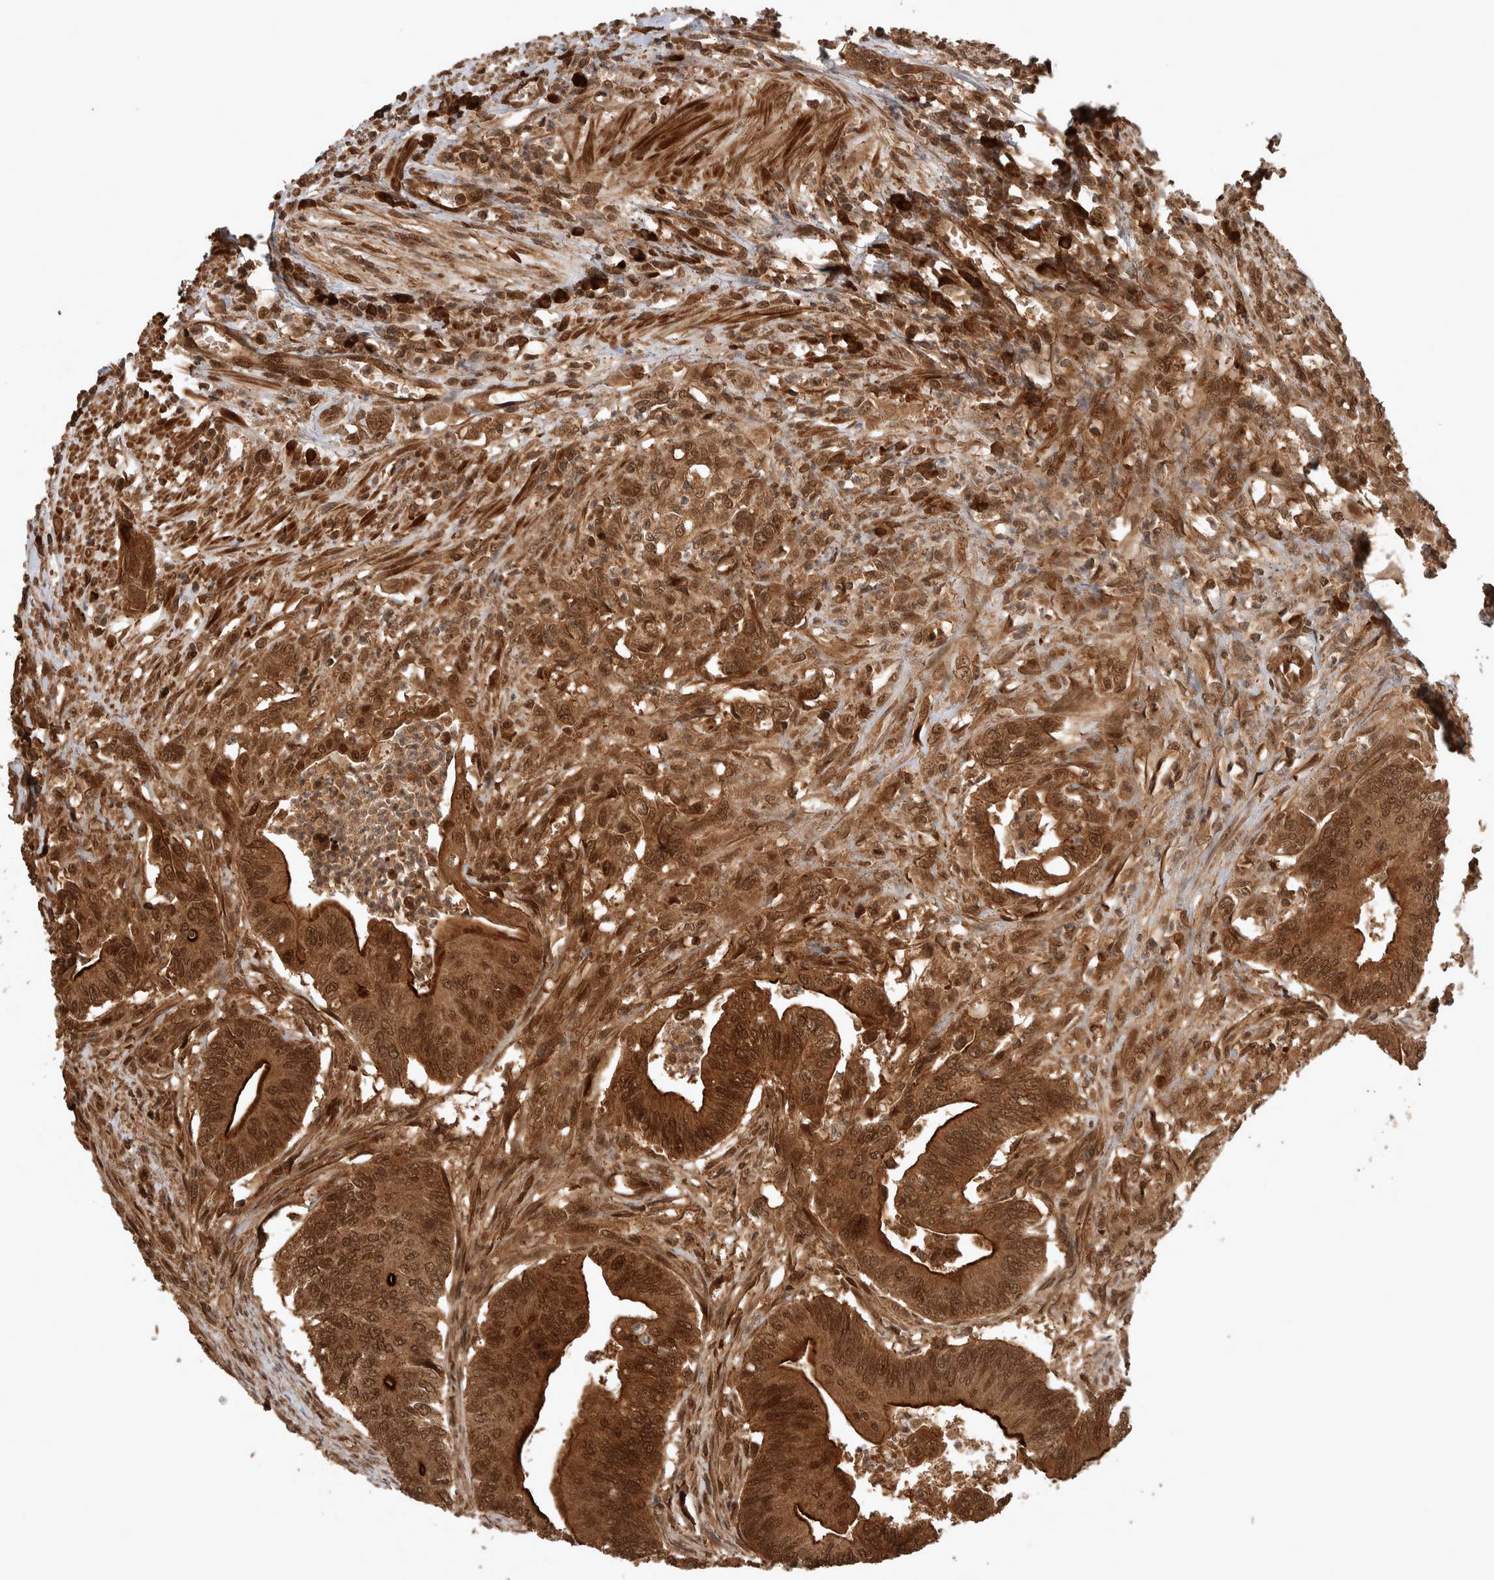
{"staining": {"intensity": "moderate", "quantity": ">75%", "location": "cytoplasmic/membranous,nuclear"}, "tissue": "colorectal cancer", "cell_type": "Tumor cells", "image_type": "cancer", "snomed": [{"axis": "morphology", "description": "Adenoma, NOS"}, {"axis": "morphology", "description": "Adenocarcinoma, NOS"}, {"axis": "topography", "description": "Colon"}], "caption": "Immunohistochemical staining of human colorectal adenocarcinoma displays medium levels of moderate cytoplasmic/membranous and nuclear protein positivity in approximately >75% of tumor cells.", "gene": "CNTROB", "patient": {"sex": "male", "age": 79}}